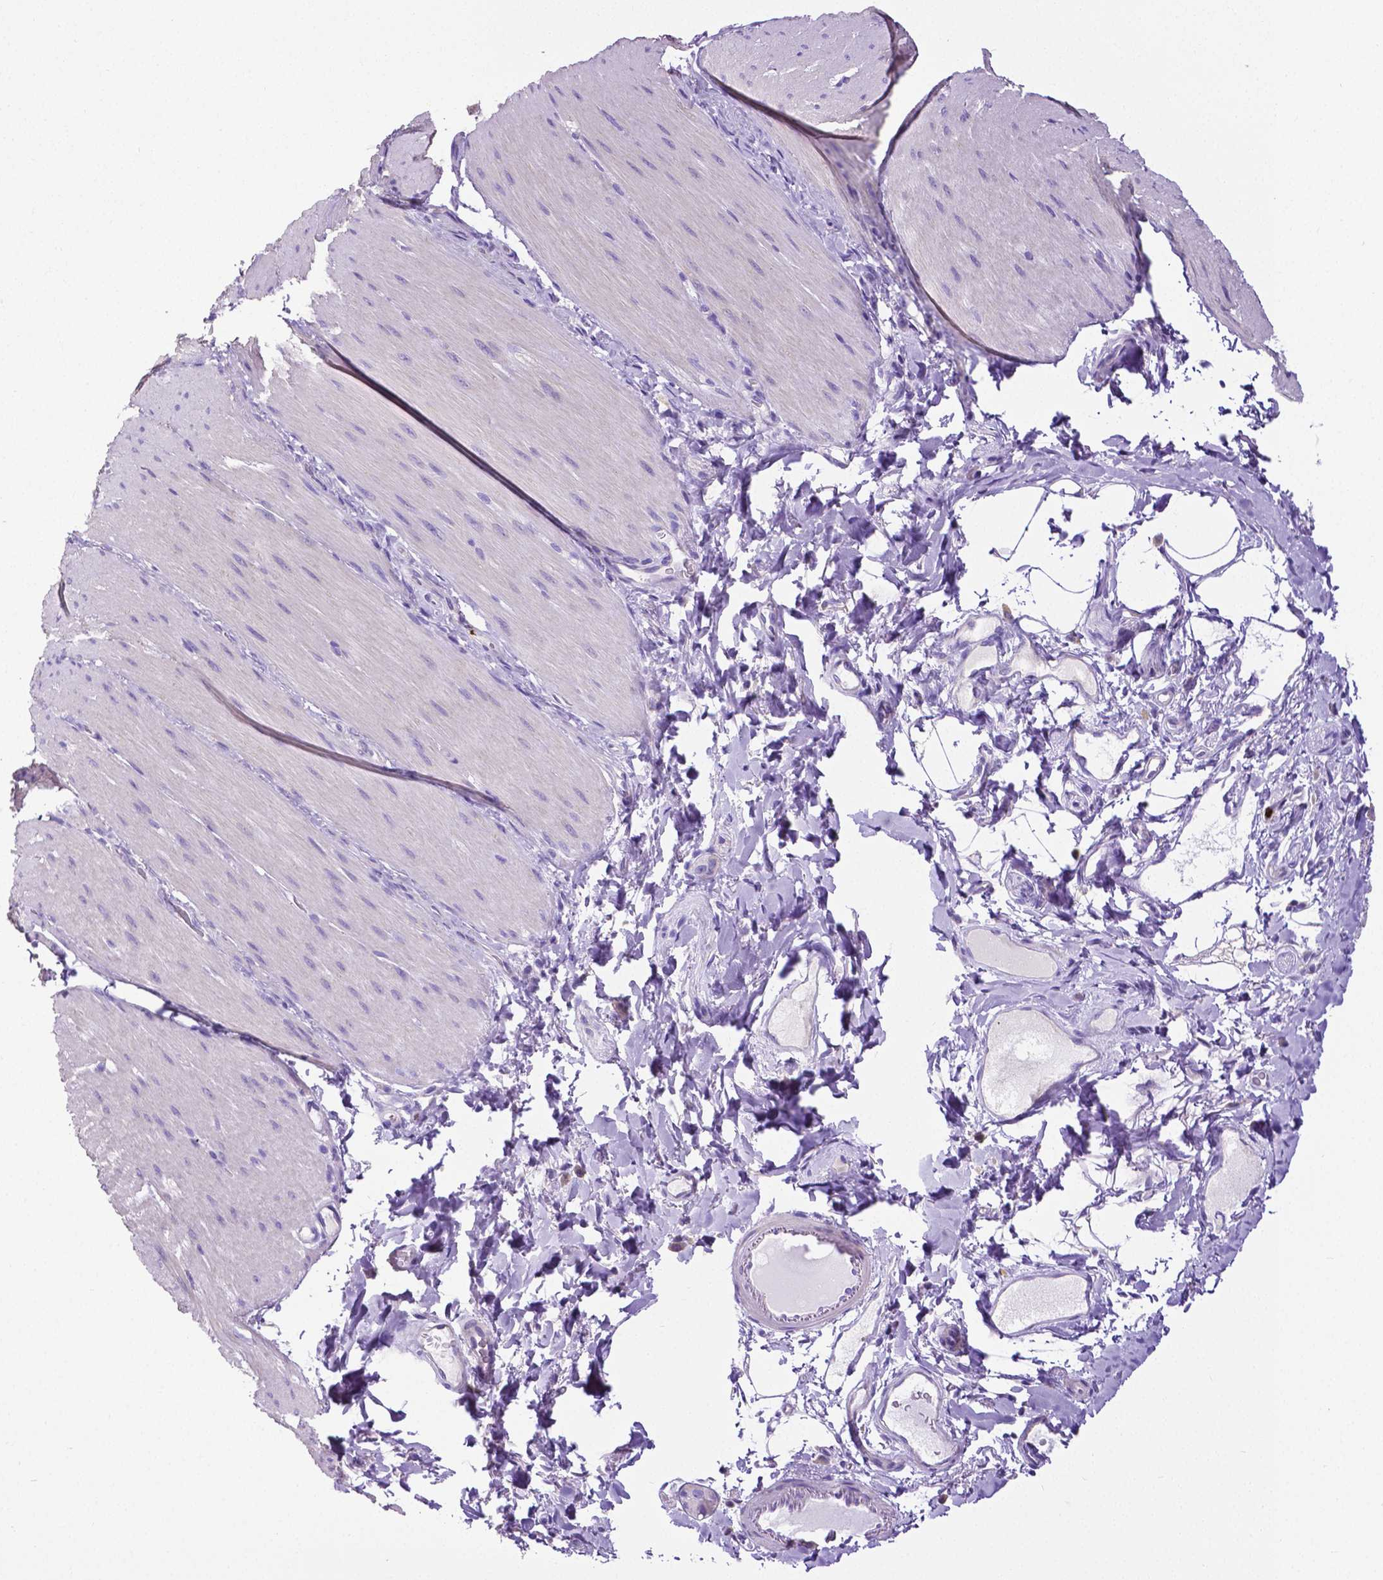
{"staining": {"intensity": "negative", "quantity": "none", "location": "none"}, "tissue": "smooth muscle", "cell_type": "Smooth muscle cells", "image_type": "normal", "snomed": [{"axis": "morphology", "description": "Normal tissue, NOS"}, {"axis": "topography", "description": "Smooth muscle"}, {"axis": "topography", "description": "Colon"}], "caption": "The image demonstrates no significant staining in smooth muscle cells of smooth muscle.", "gene": "MMP9", "patient": {"sex": "male", "age": 73}}